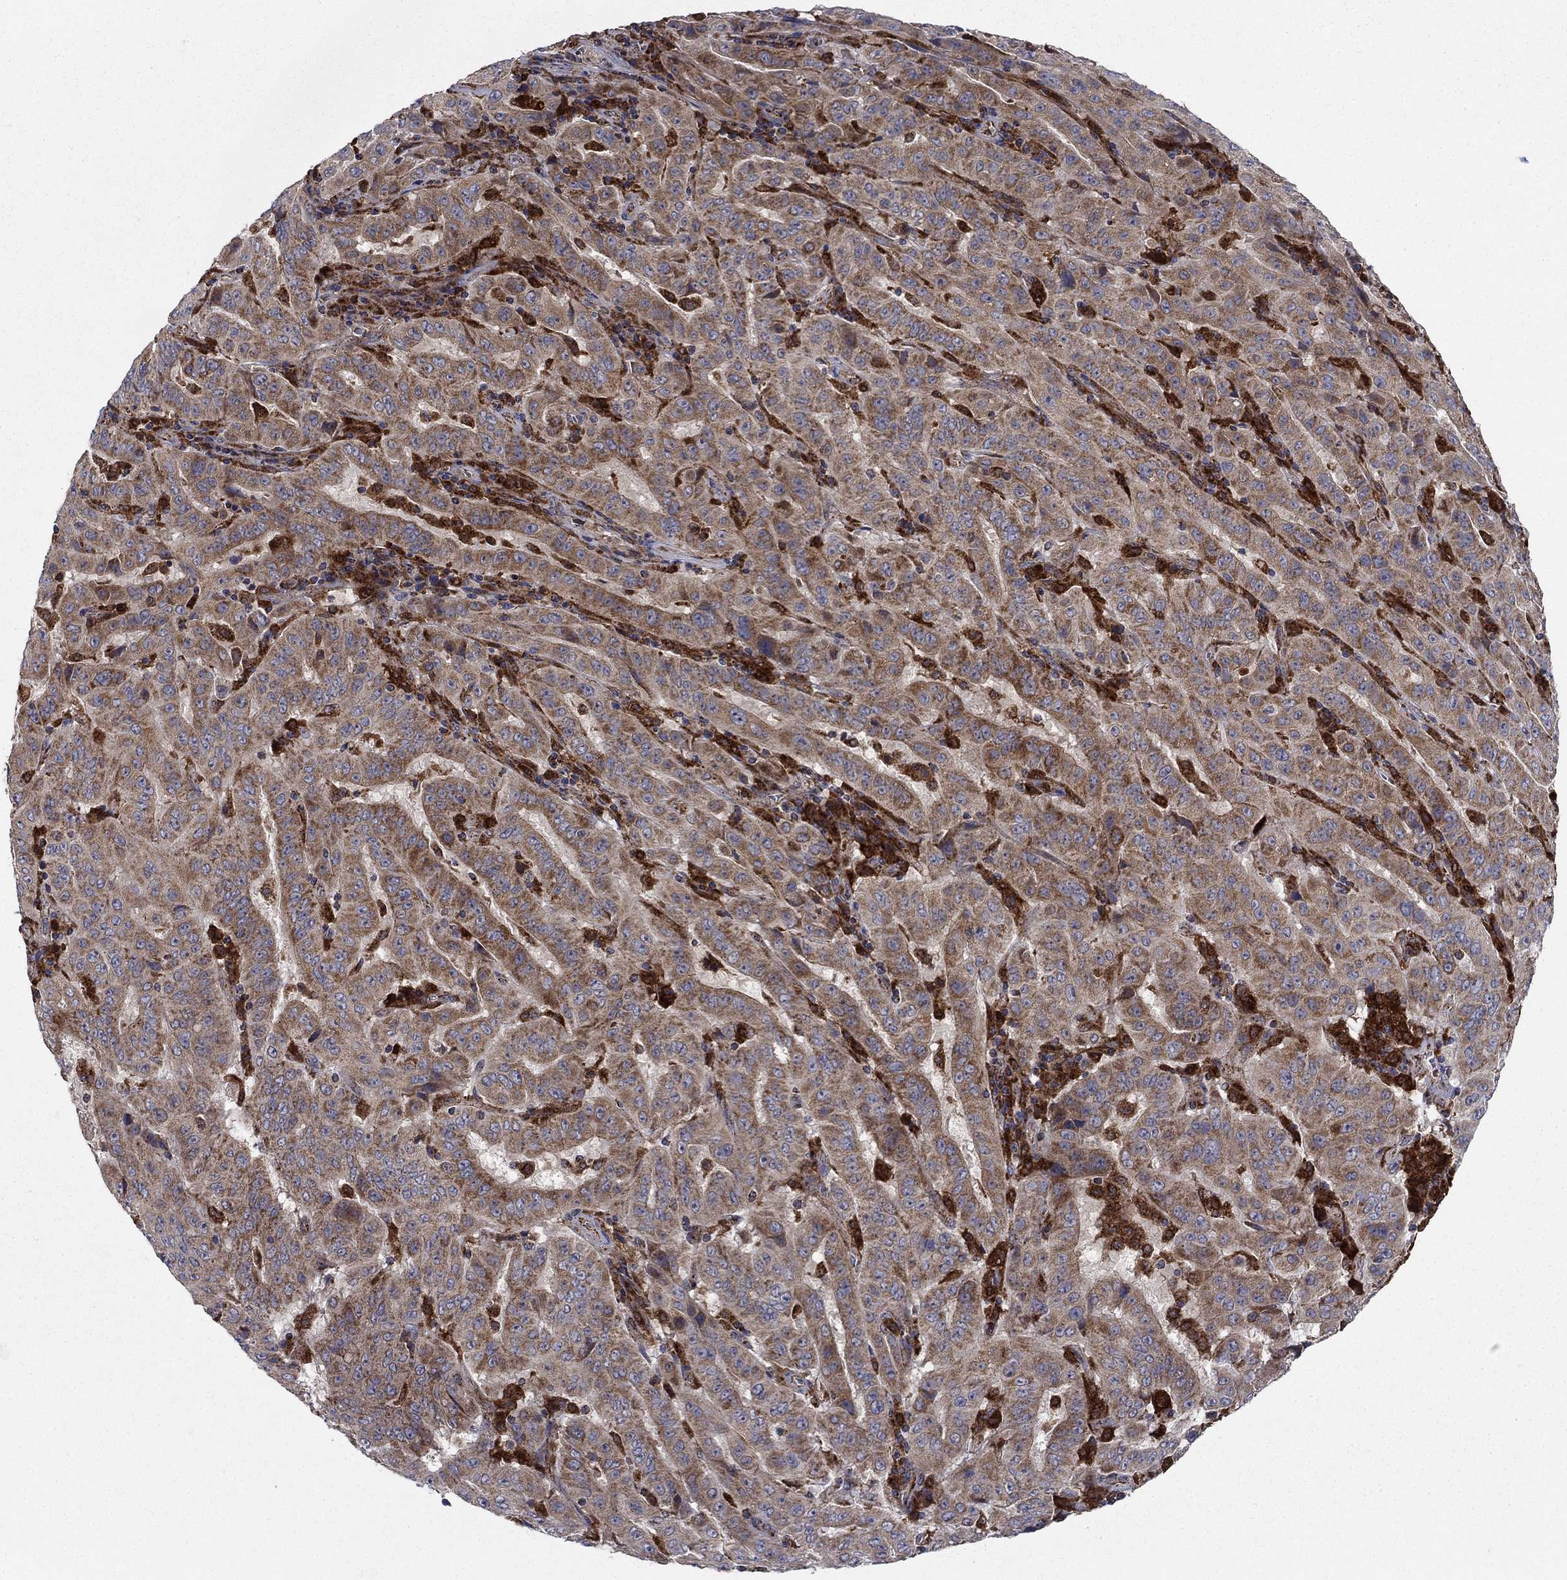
{"staining": {"intensity": "moderate", "quantity": "25%-75%", "location": "cytoplasmic/membranous"}, "tissue": "pancreatic cancer", "cell_type": "Tumor cells", "image_type": "cancer", "snomed": [{"axis": "morphology", "description": "Adenocarcinoma, NOS"}, {"axis": "topography", "description": "Pancreas"}], "caption": "This is a photomicrograph of immunohistochemistry staining of adenocarcinoma (pancreatic), which shows moderate staining in the cytoplasmic/membranous of tumor cells.", "gene": "RNF19B", "patient": {"sex": "male", "age": 63}}